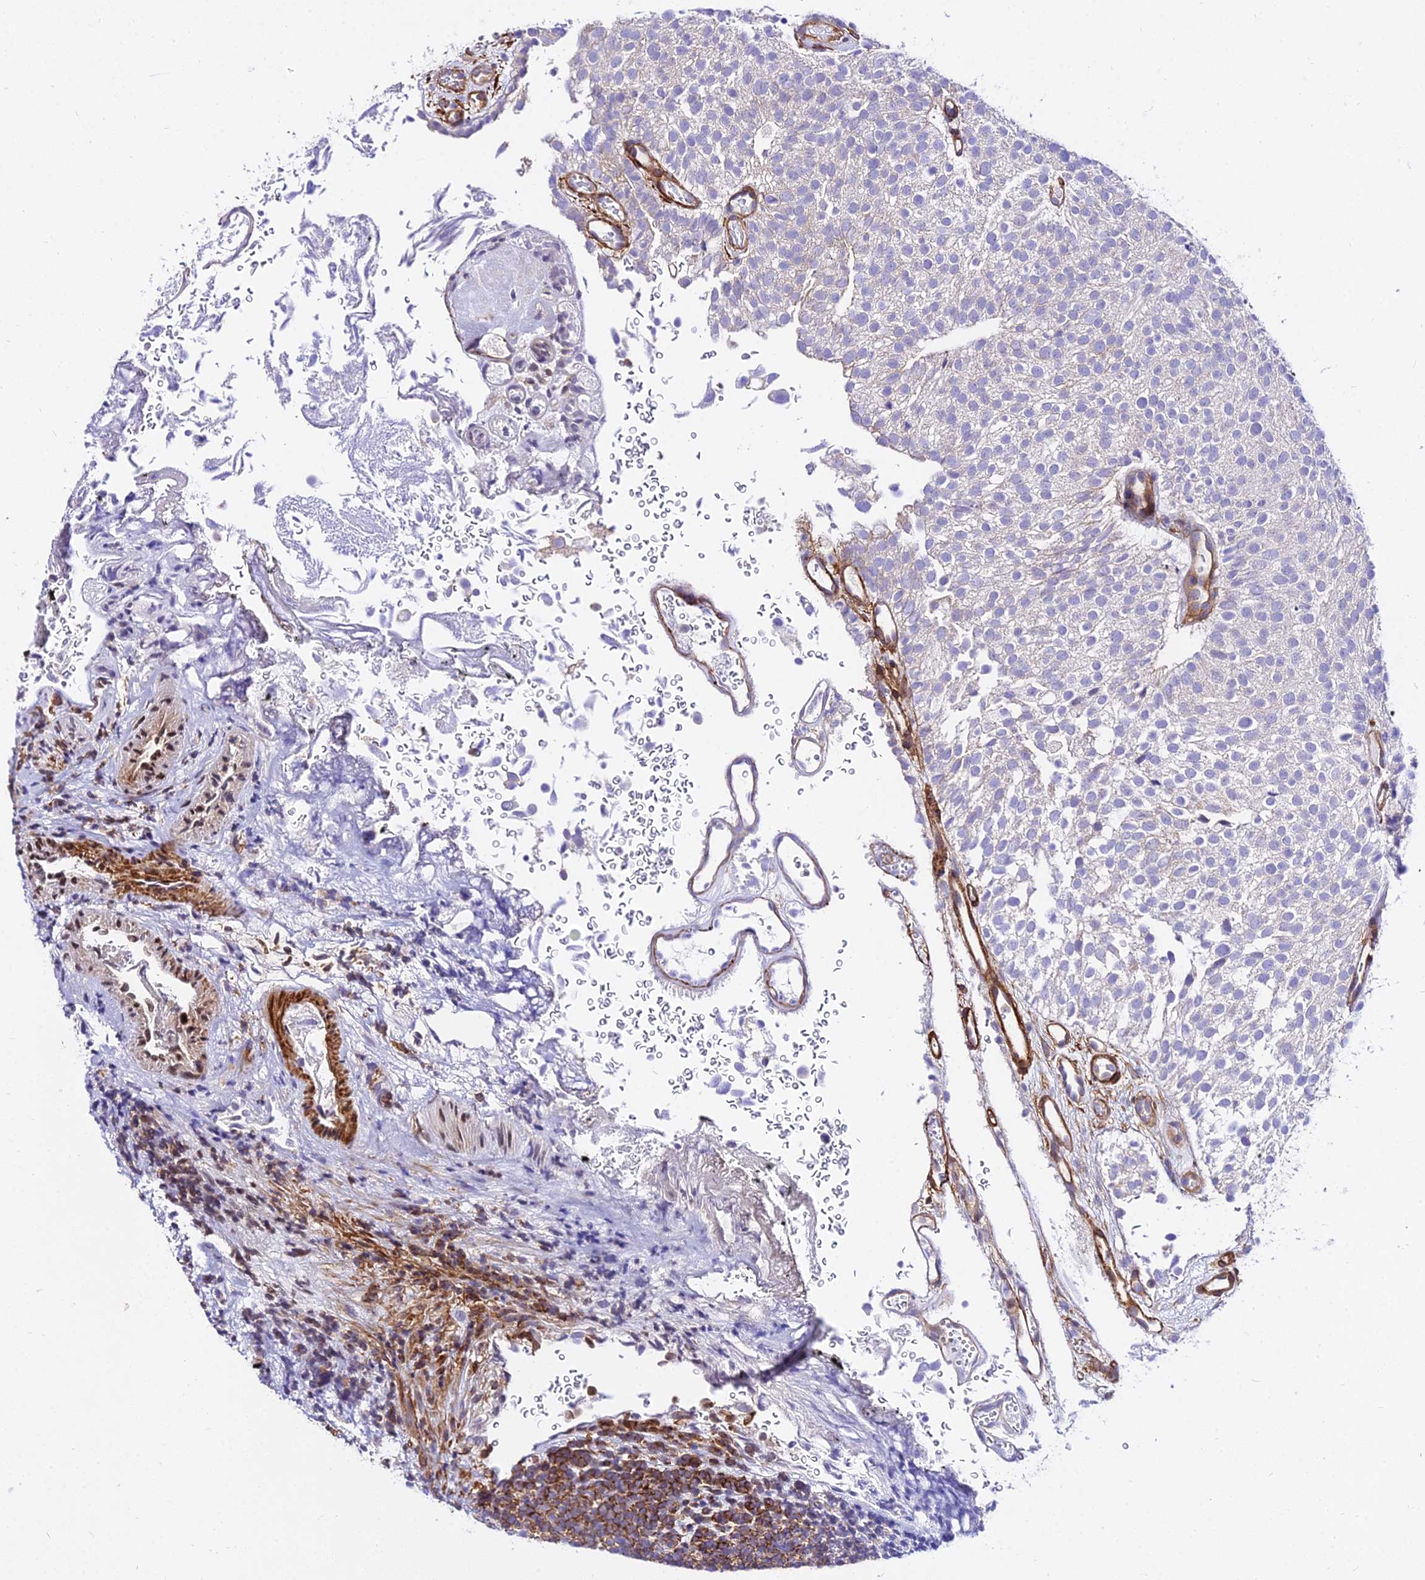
{"staining": {"intensity": "negative", "quantity": "none", "location": "none"}, "tissue": "urothelial cancer", "cell_type": "Tumor cells", "image_type": "cancer", "snomed": [{"axis": "morphology", "description": "Urothelial carcinoma, Low grade"}, {"axis": "topography", "description": "Urinary bladder"}], "caption": "The photomicrograph reveals no staining of tumor cells in urothelial carcinoma (low-grade). The staining was performed using DAB (3,3'-diaminobenzidine) to visualize the protein expression in brown, while the nuclei were stained in blue with hematoxylin (Magnification: 20x).", "gene": "CSRP1", "patient": {"sex": "male", "age": 78}}